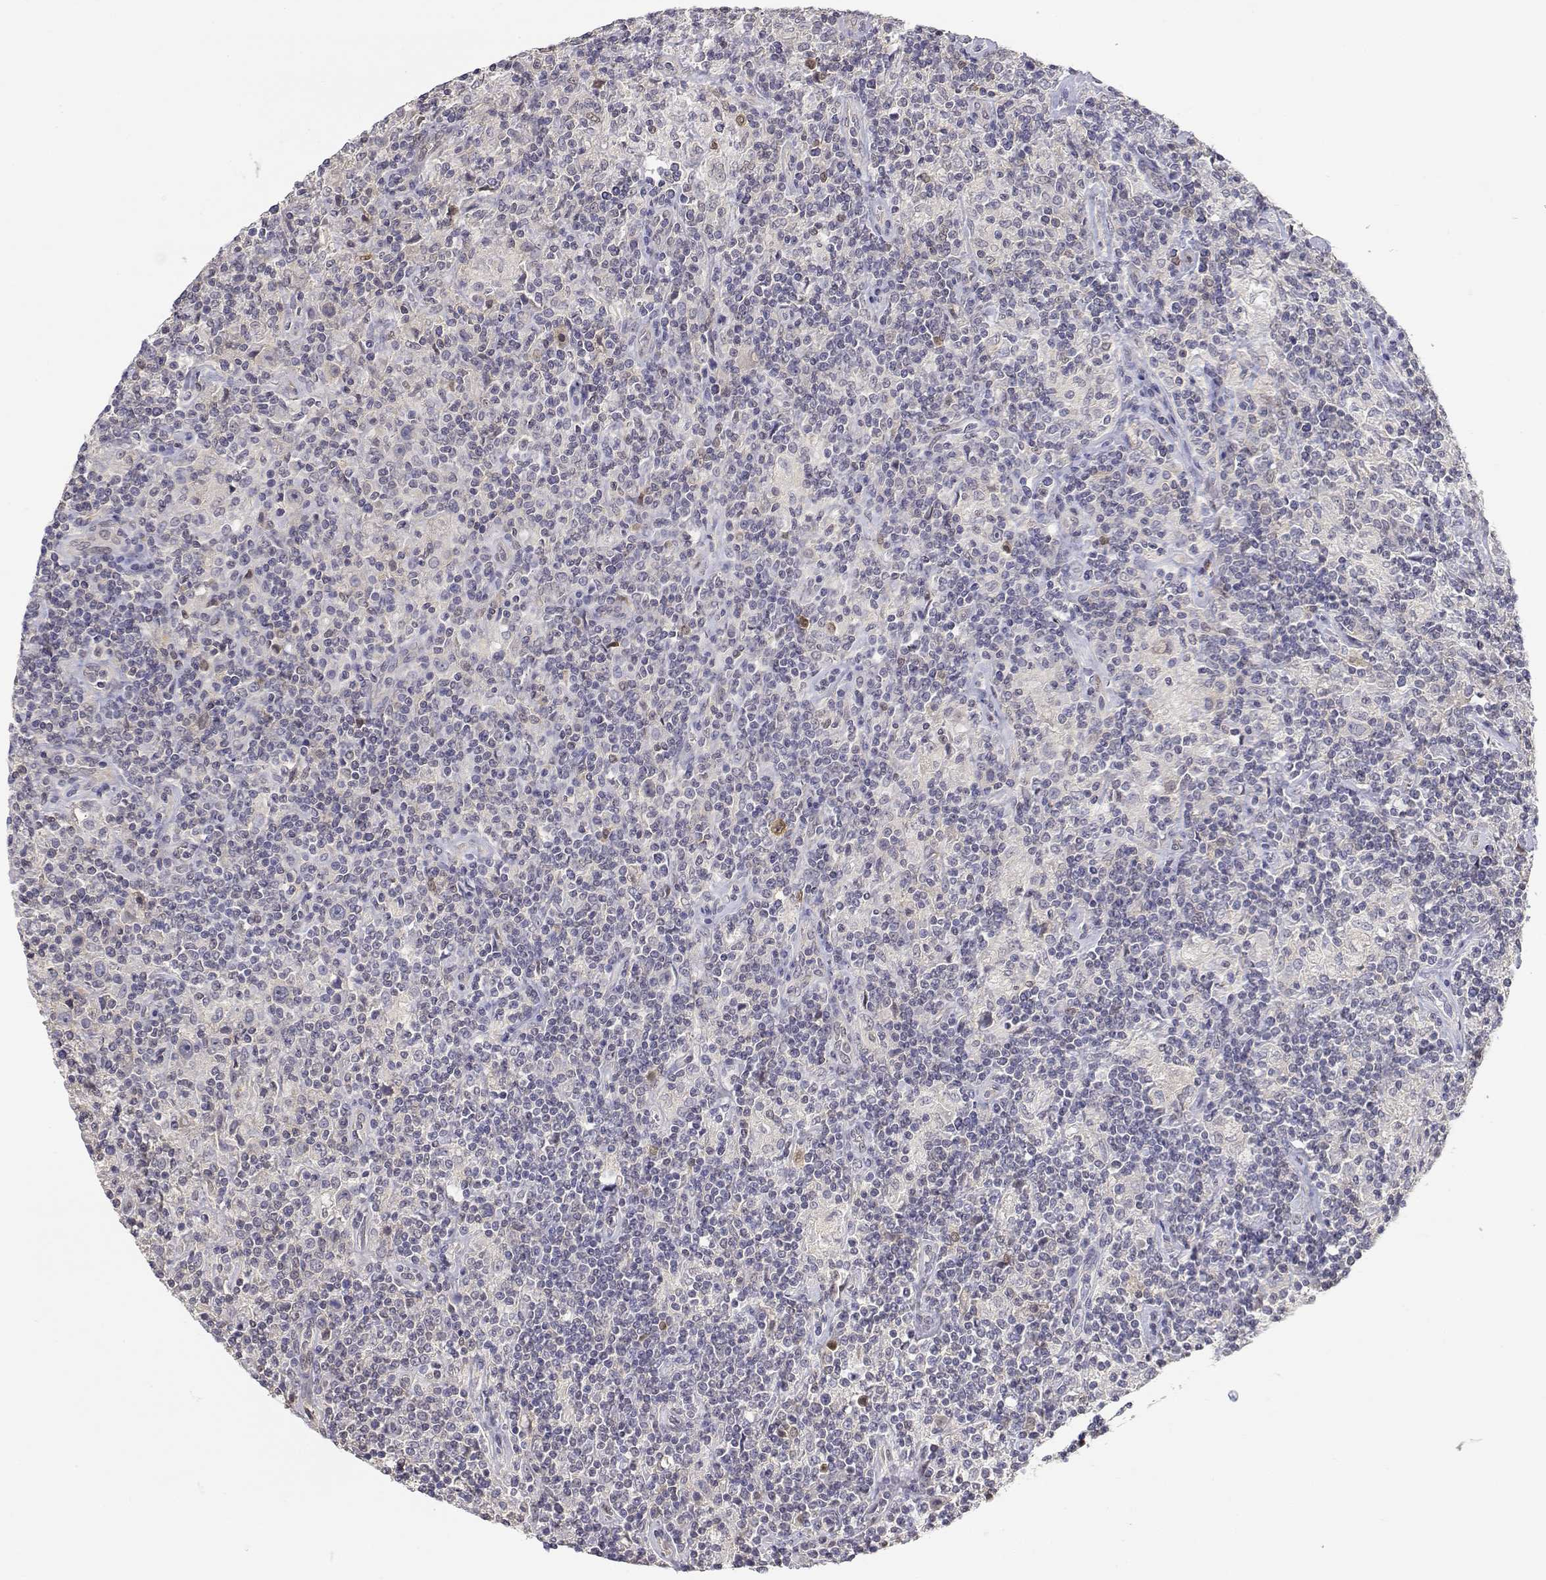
{"staining": {"intensity": "negative", "quantity": "none", "location": "none"}, "tissue": "lymphoma", "cell_type": "Tumor cells", "image_type": "cancer", "snomed": [{"axis": "morphology", "description": "Hodgkin's disease, NOS"}, {"axis": "topography", "description": "Lymph node"}], "caption": "High power microscopy photomicrograph of an immunohistochemistry (IHC) photomicrograph of Hodgkin's disease, revealing no significant positivity in tumor cells. (DAB immunohistochemistry (IHC) with hematoxylin counter stain).", "gene": "ADA", "patient": {"sex": "male", "age": 70}}